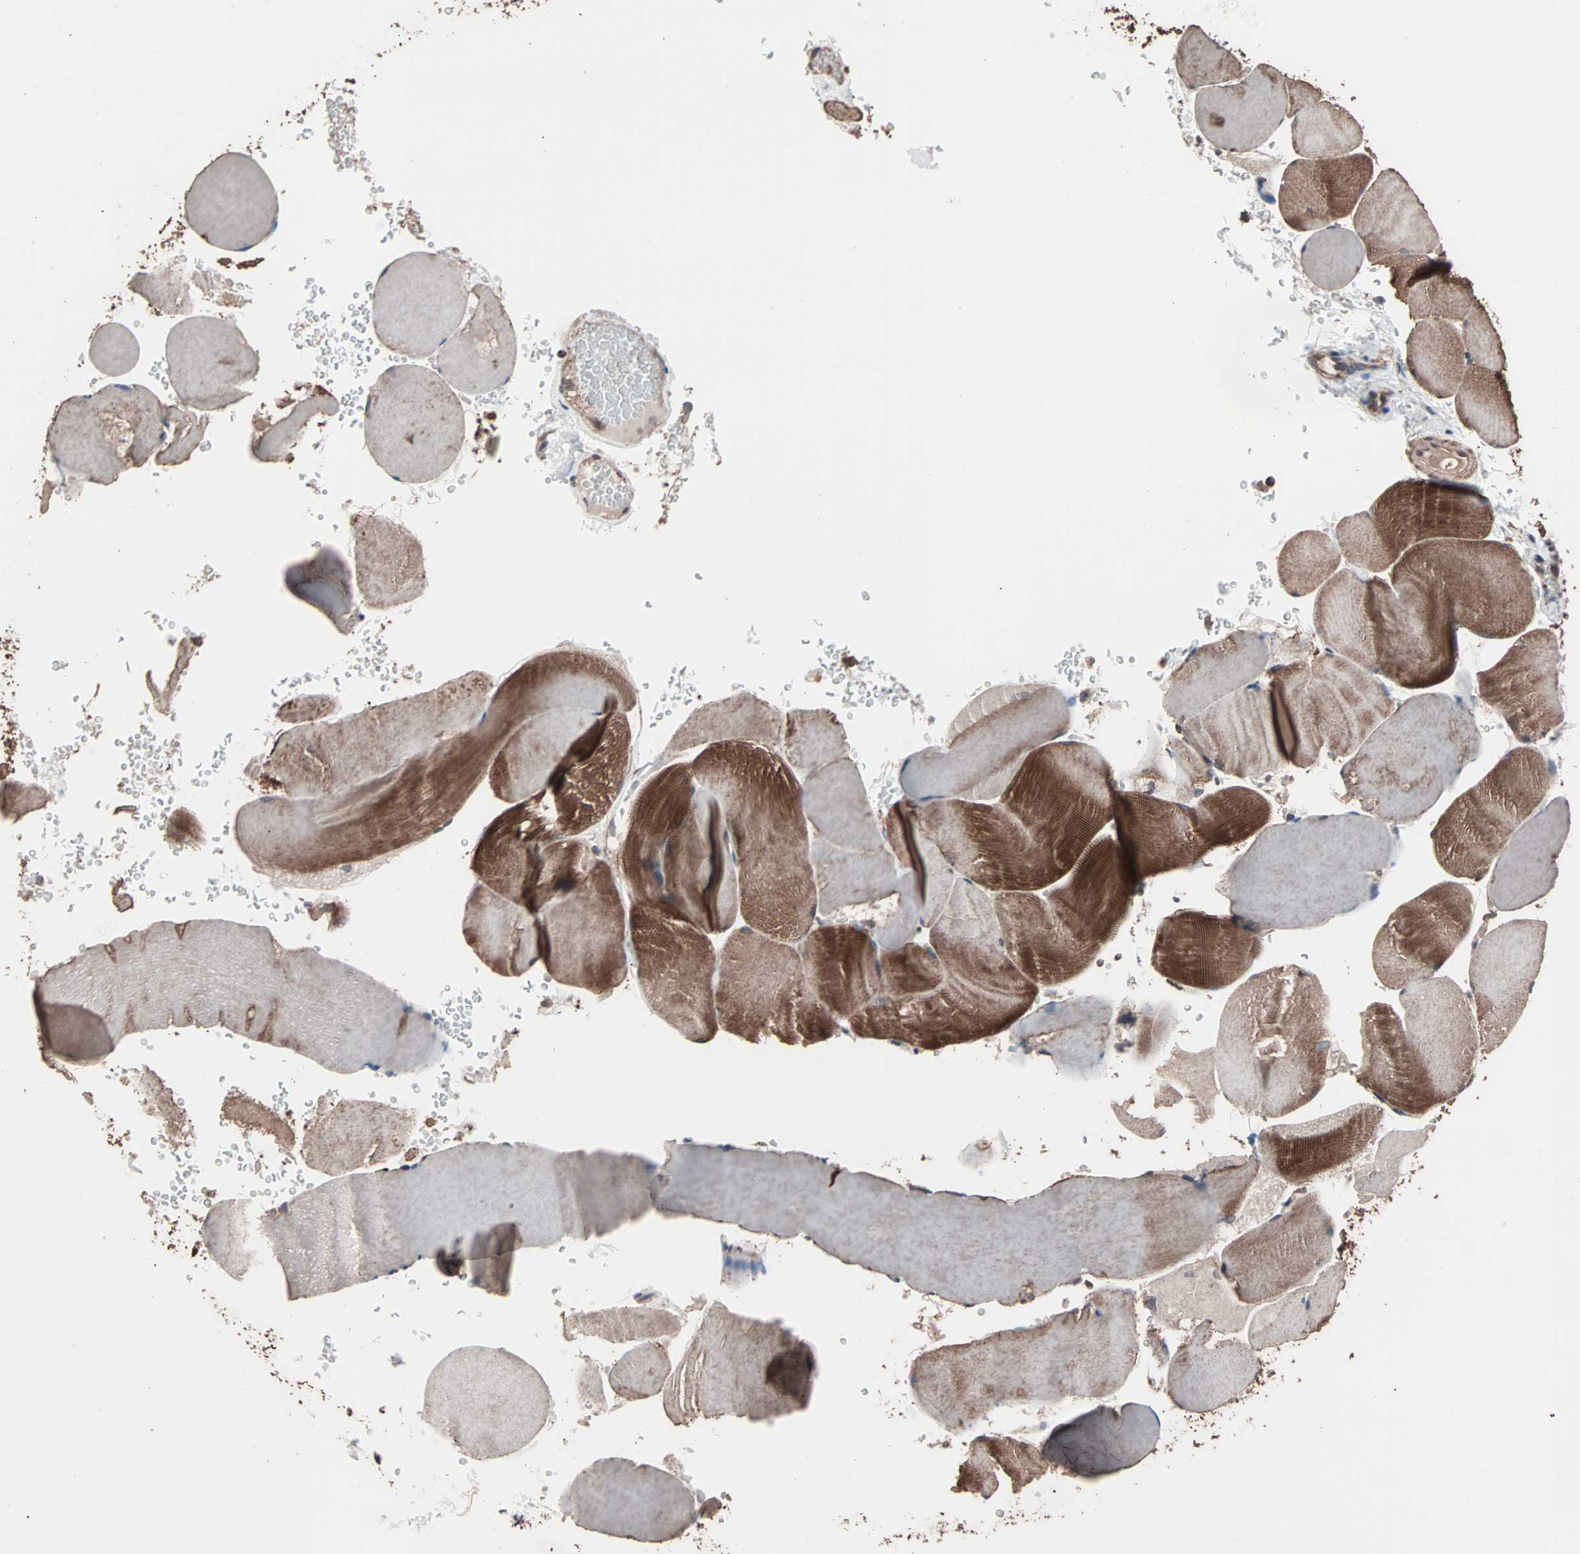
{"staining": {"intensity": "strong", "quantity": ">75%", "location": "cytoplasmic/membranous"}, "tissue": "skeletal muscle", "cell_type": "Myocytes", "image_type": "normal", "snomed": [{"axis": "morphology", "description": "Normal tissue, NOS"}, {"axis": "topography", "description": "Skeletal muscle"}], "caption": "Skeletal muscle stained with a brown dye exhibits strong cytoplasmic/membranous positive staining in about >75% of myocytes.", "gene": "MRPL2", "patient": {"sex": "male", "age": 62}}